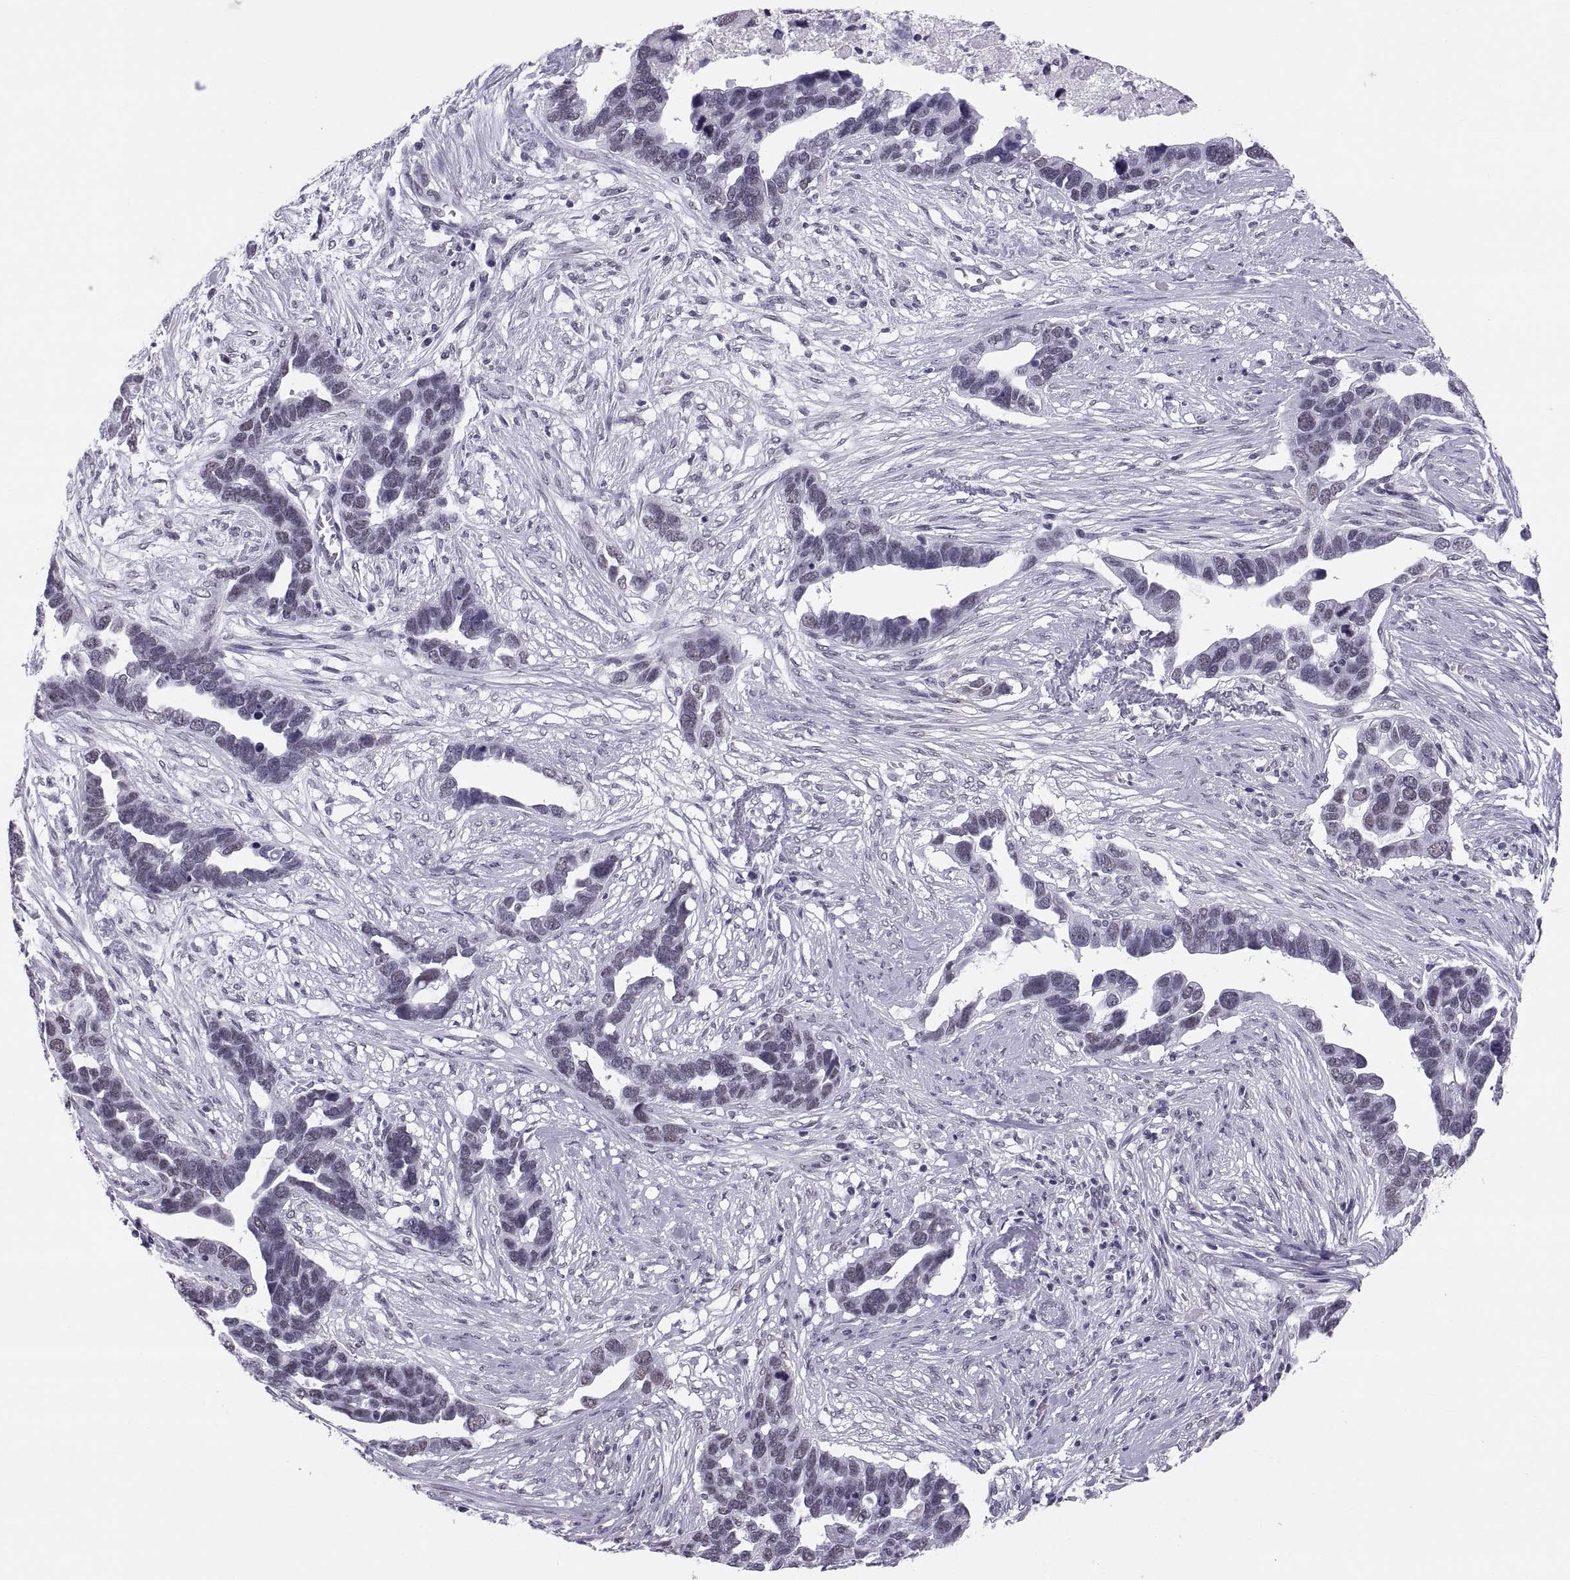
{"staining": {"intensity": "negative", "quantity": "none", "location": "none"}, "tissue": "ovarian cancer", "cell_type": "Tumor cells", "image_type": "cancer", "snomed": [{"axis": "morphology", "description": "Cystadenocarcinoma, serous, NOS"}, {"axis": "topography", "description": "Ovary"}], "caption": "Micrograph shows no significant protein staining in tumor cells of ovarian serous cystadenocarcinoma.", "gene": "NEUROD6", "patient": {"sex": "female", "age": 54}}